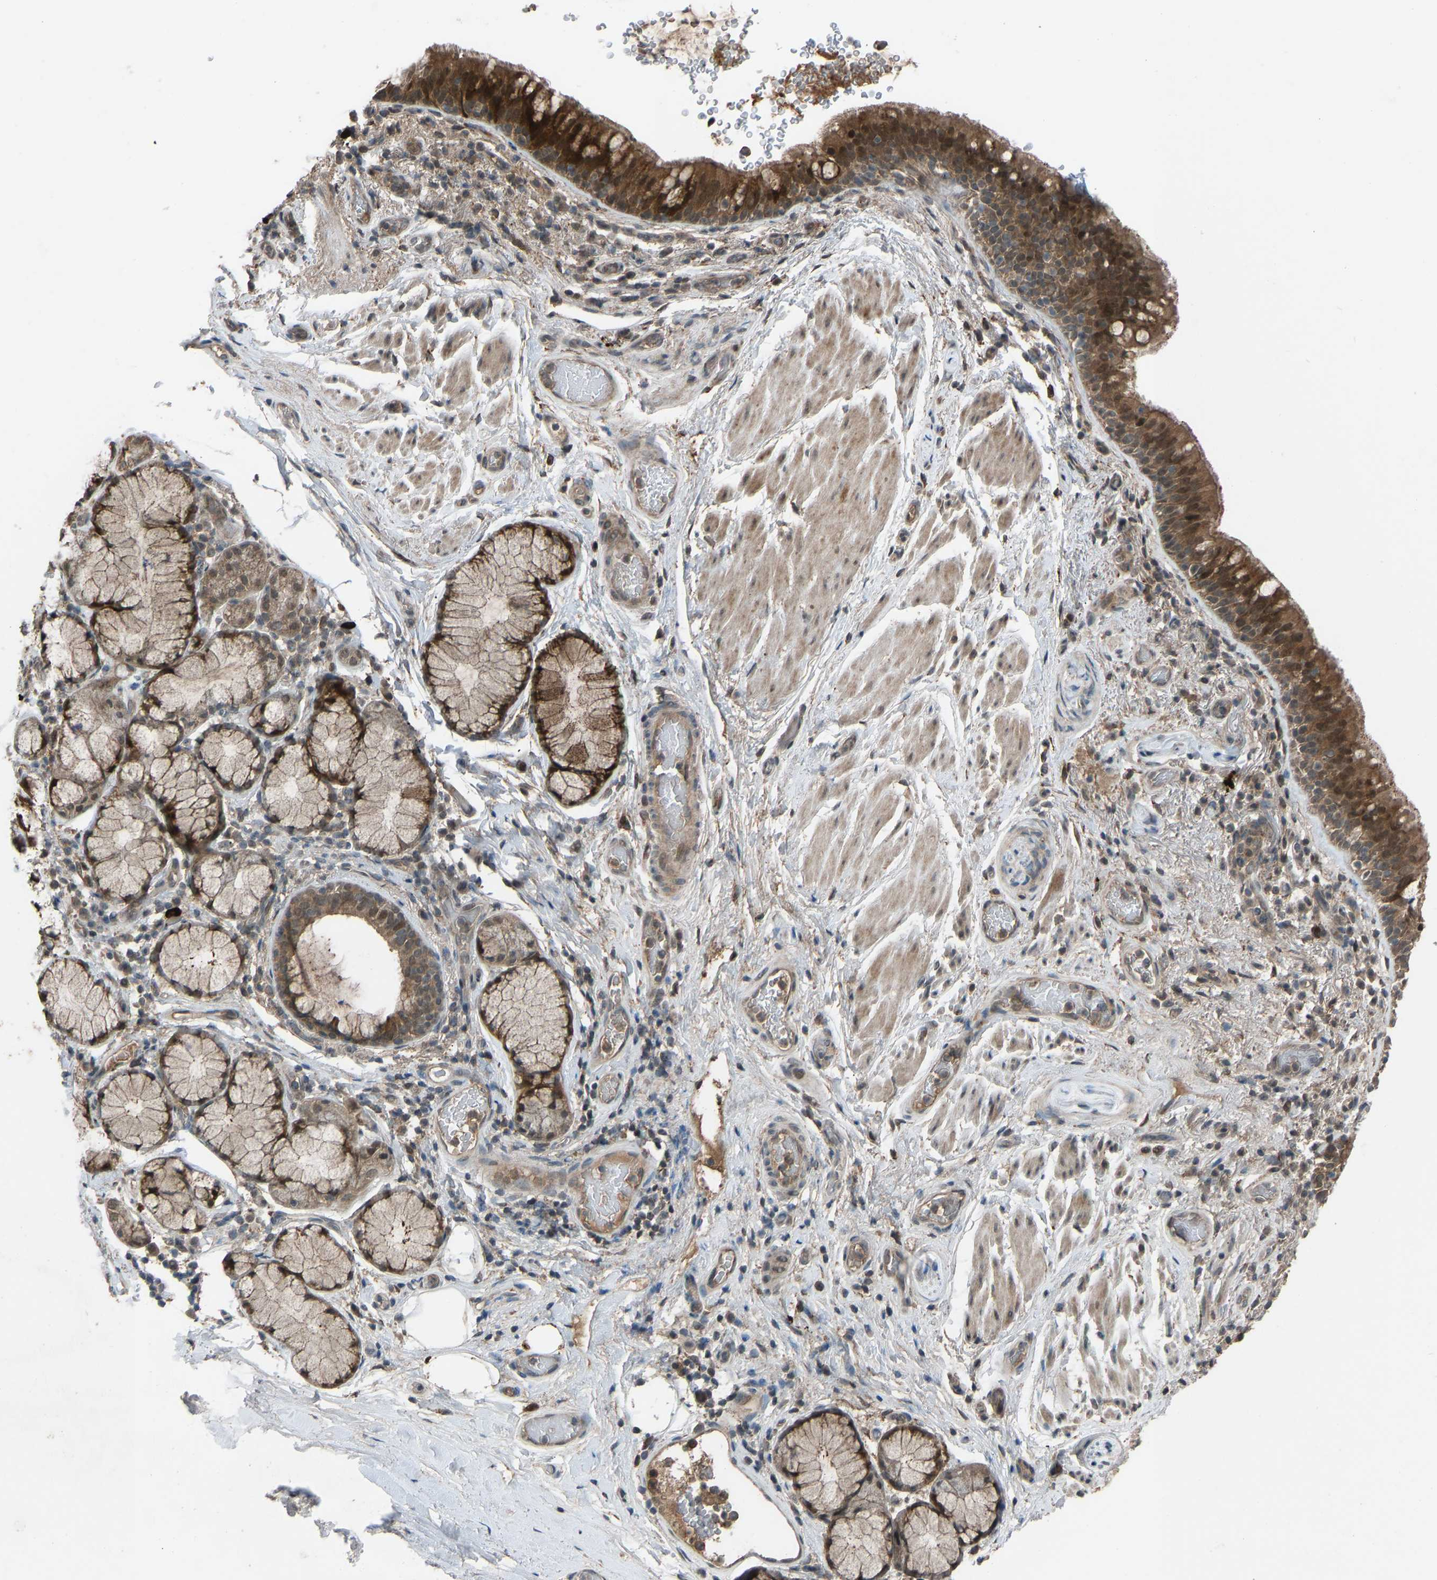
{"staining": {"intensity": "strong", "quantity": ">75%", "location": "cytoplasmic/membranous,nuclear"}, "tissue": "bronchus", "cell_type": "Respiratory epithelial cells", "image_type": "normal", "snomed": [{"axis": "morphology", "description": "Normal tissue, NOS"}, {"axis": "morphology", "description": "Inflammation, NOS"}, {"axis": "topography", "description": "Cartilage tissue"}, {"axis": "topography", "description": "Bronchus"}], "caption": "This histopathology image shows immunohistochemistry (IHC) staining of unremarkable human bronchus, with high strong cytoplasmic/membranous,nuclear positivity in approximately >75% of respiratory epithelial cells.", "gene": "SLC43A1", "patient": {"sex": "male", "age": 77}}